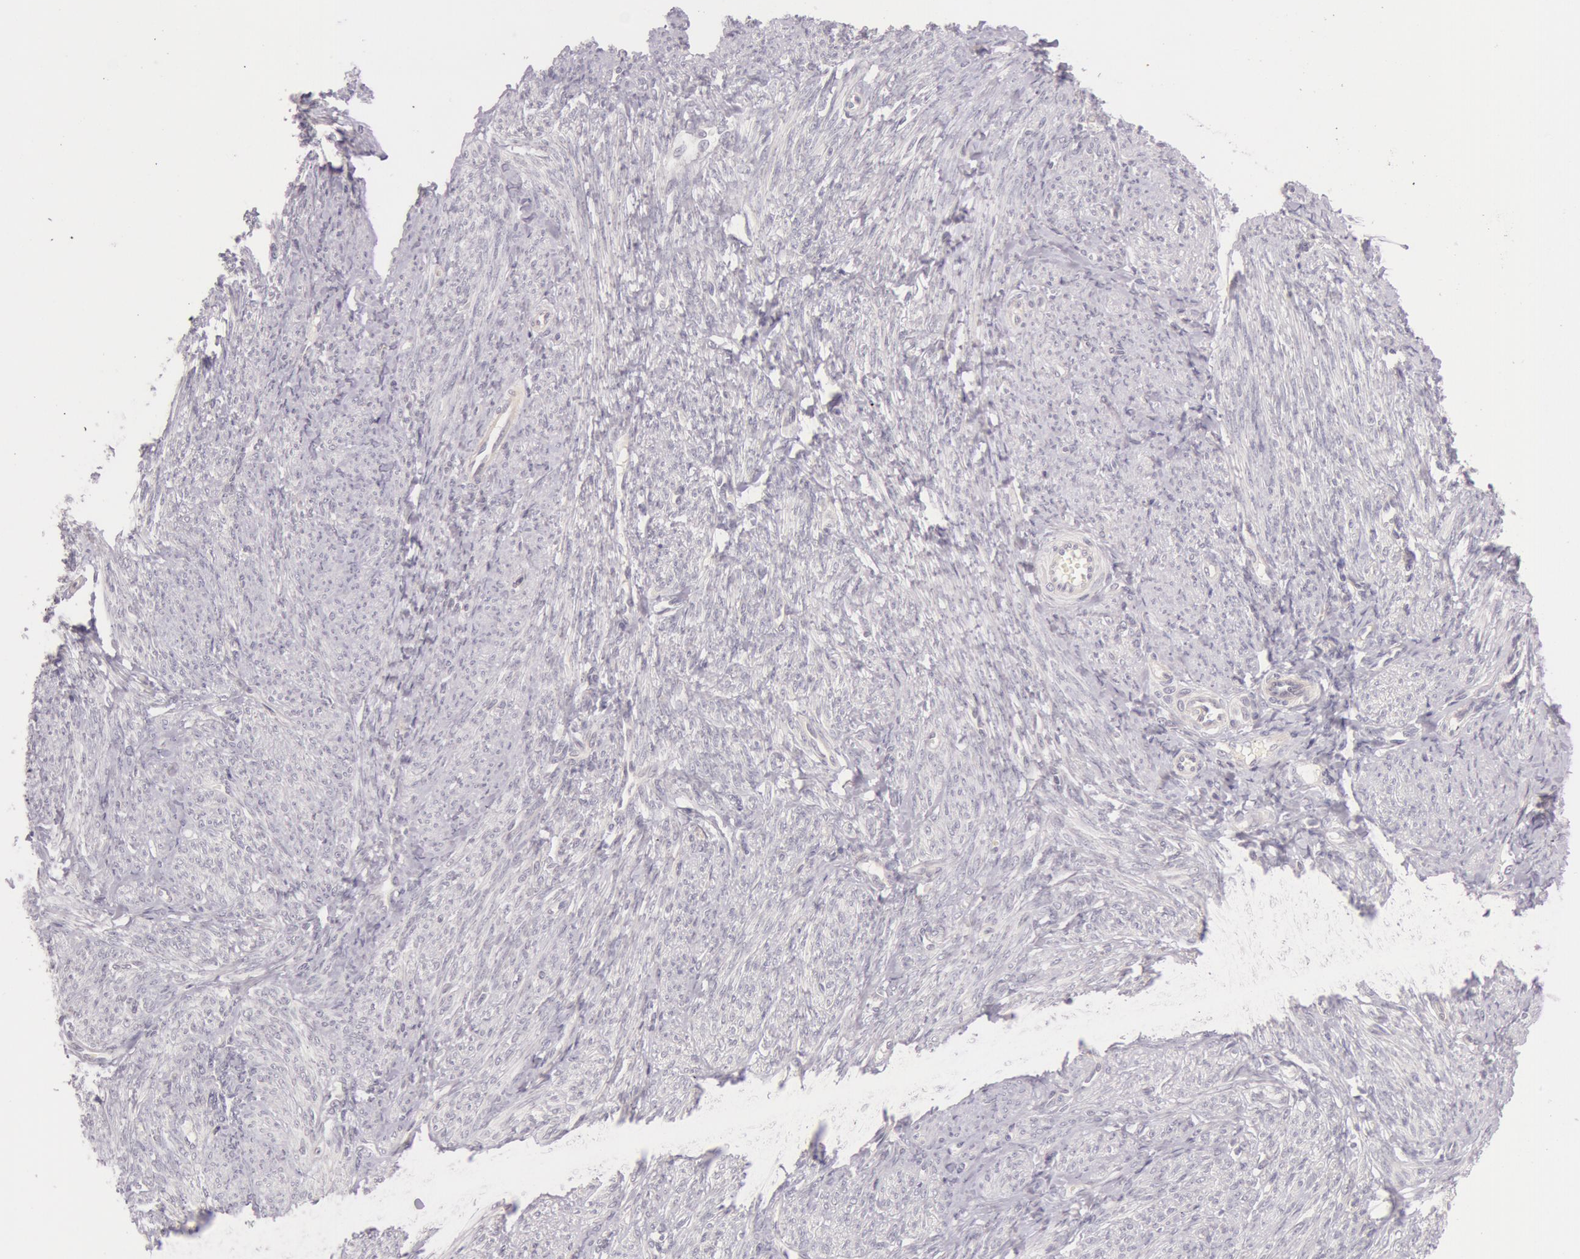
{"staining": {"intensity": "negative", "quantity": "none", "location": "none"}, "tissue": "smooth muscle", "cell_type": "Smooth muscle cells", "image_type": "normal", "snomed": [{"axis": "morphology", "description": "Normal tissue, NOS"}, {"axis": "topography", "description": "Smooth muscle"}, {"axis": "topography", "description": "Cervix"}], "caption": "DAB immunohistochemical staining of normal human smooth muscle reveals no significant staining in smooth muscle cells.", "gene": "RBMY1A1", "patient": {"sex": "female", "age": 70}}